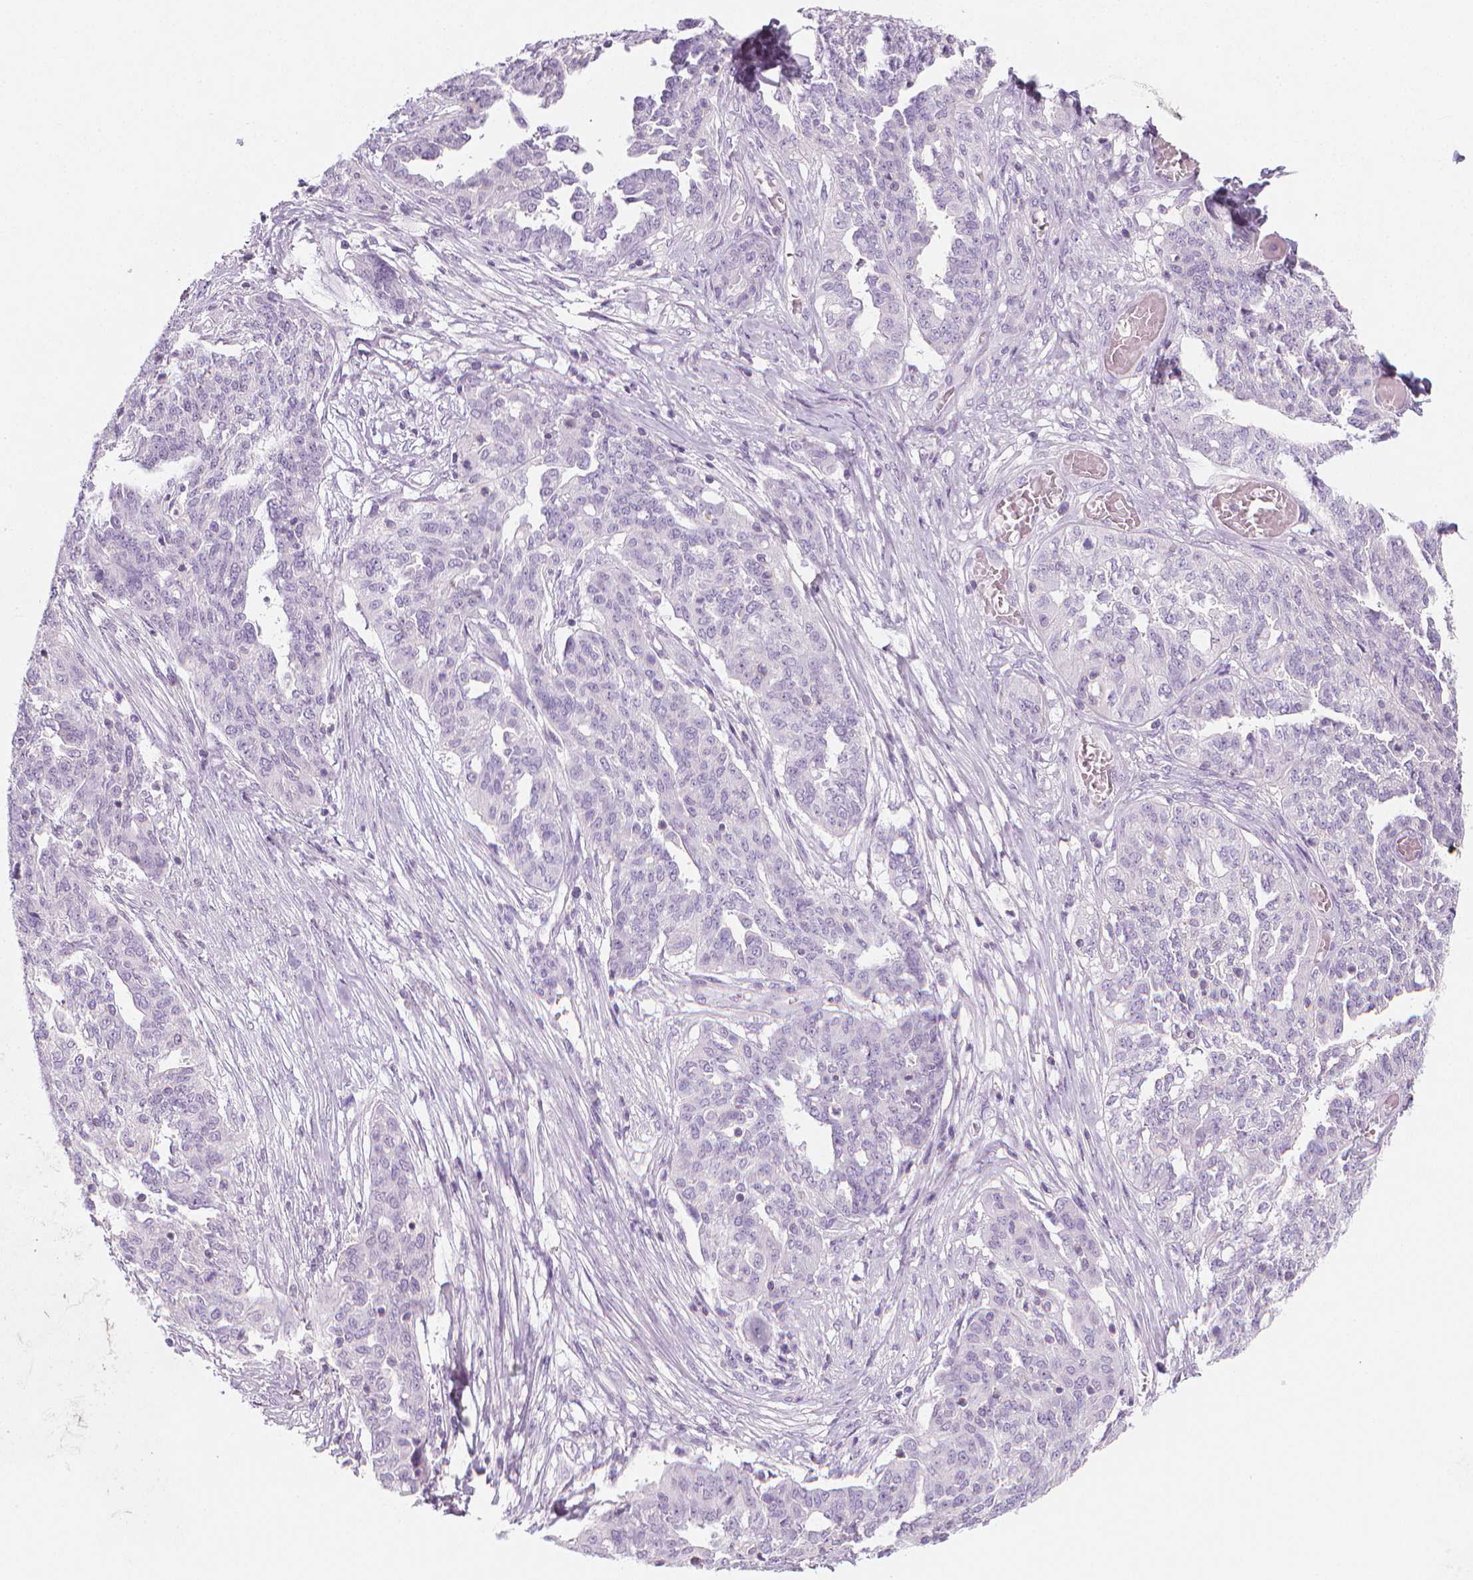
{"staining": {"intensity": "negative", "quantity": "none", "location": "none"}, "tissue": "ovarian cancer", "cell_type": "Tumor cells", "image_type": "cancer", "snomed": [{"axis": "morphology", "description": "Cystadenocarcinoma, serous, NOS"}, {"axis": "topography", "description": "Ovary"}], "caption": "Protein analysis of ovarian serous cystadenocarcinoma exhibits no significant positivity in tumor cells. (DAB IHC with hematoxylin counter stain).", "gene": "DCAF8L1", "patient": {"sex": "female", "age": 67}}